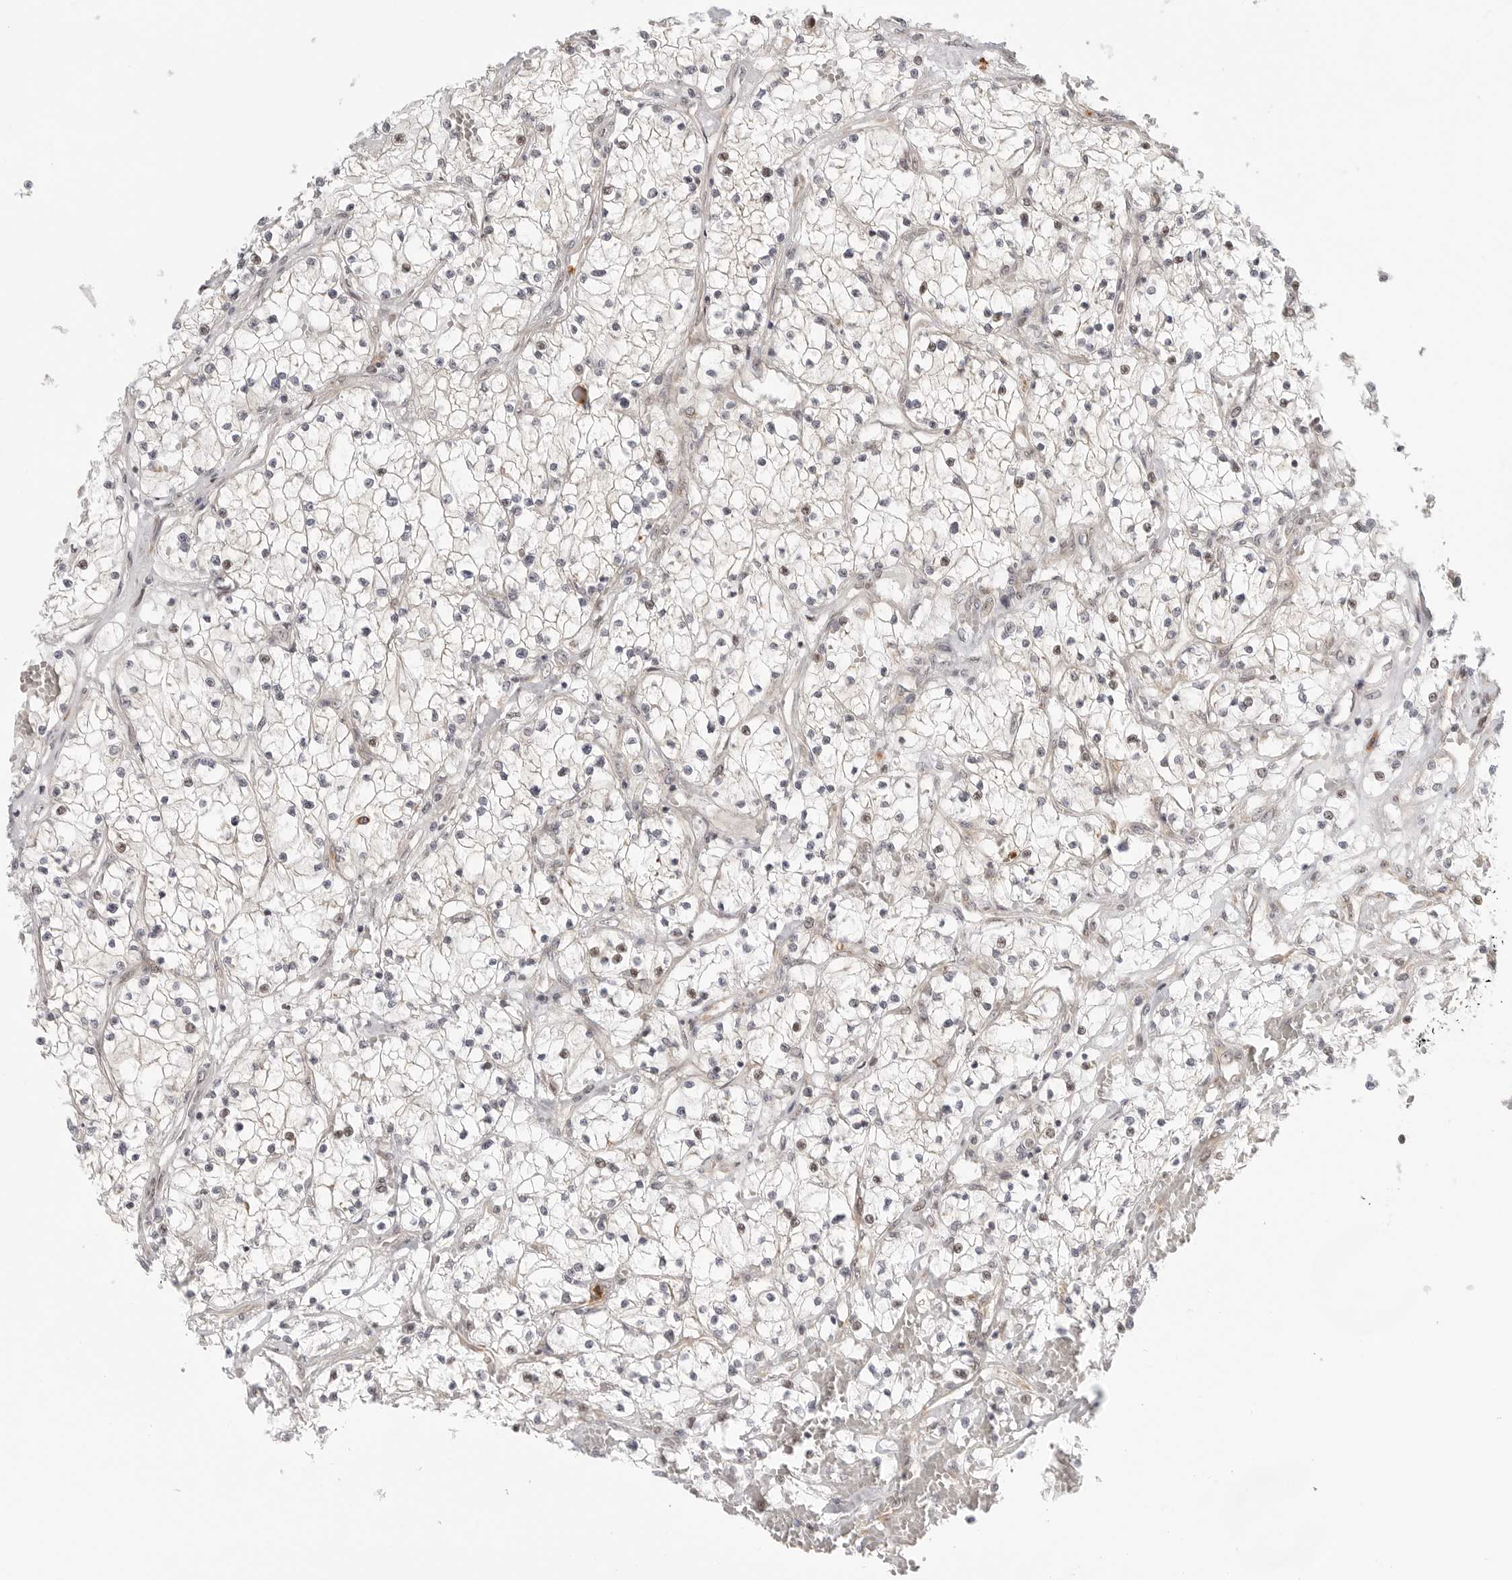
{"staining": {"intensity": "negative", "quantity": "none", "location": "none"}, "tissue": "renal cancer", "cell_type": "Tumor cells", "image_type": "cancer", "snomed": [{"axis": "morphology", "description": "Normal tissue, NOS"}, {"axis": "morphology", "description": "Adenocarcinoma, NOS"}, {"axis": "topography", "description": "Kidney"}], "caption": "Image shows no protein staining in tumor cells of adenocarcinoma (renal) tissue. Nuclei are stained in blue.", "gene": "DSCC1", "patient": {"sex": "male", "age": 68}}